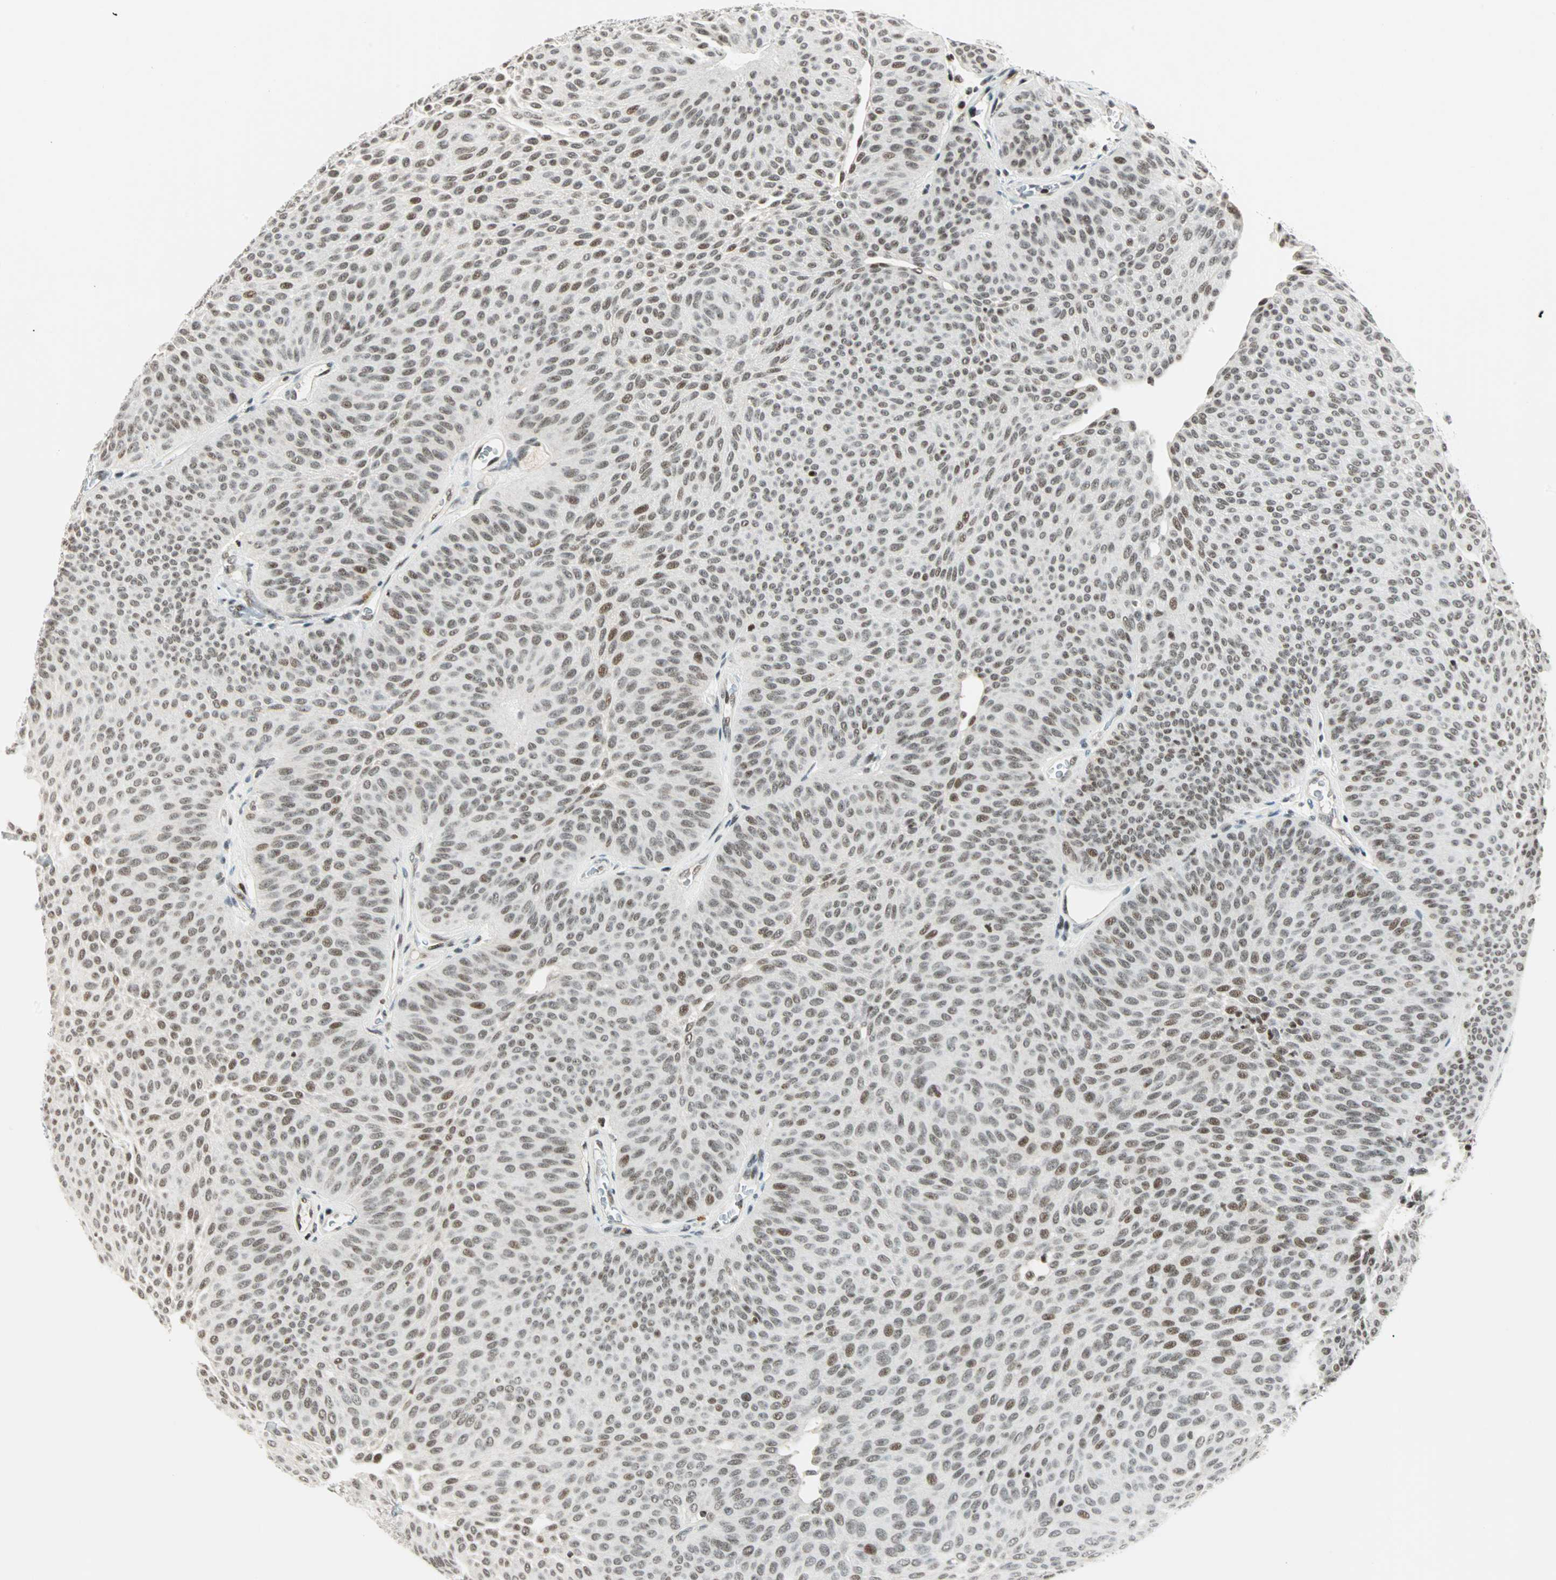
{"staining": {"intensity": "weak", "quantity": ">75%", "location": "nuclear"}, "tissue": "urothelial cancer", "cell_type": "Tumor cells", "image_type": "cancer", "snomed": [{"axis": "morphology", "description": "Urothelial carcinoma, Low grade"}, {"axis": "topography", "description": "Urinary bladder"}], "caption": "Urothelial carcinoma (low-grade) stained with immunohistochemistry (IHC) reveals weak nuclear expression in about >75% of tumor cells.", "gene": "SIN3A", "patient": {"sex": "female", "age": 60}}